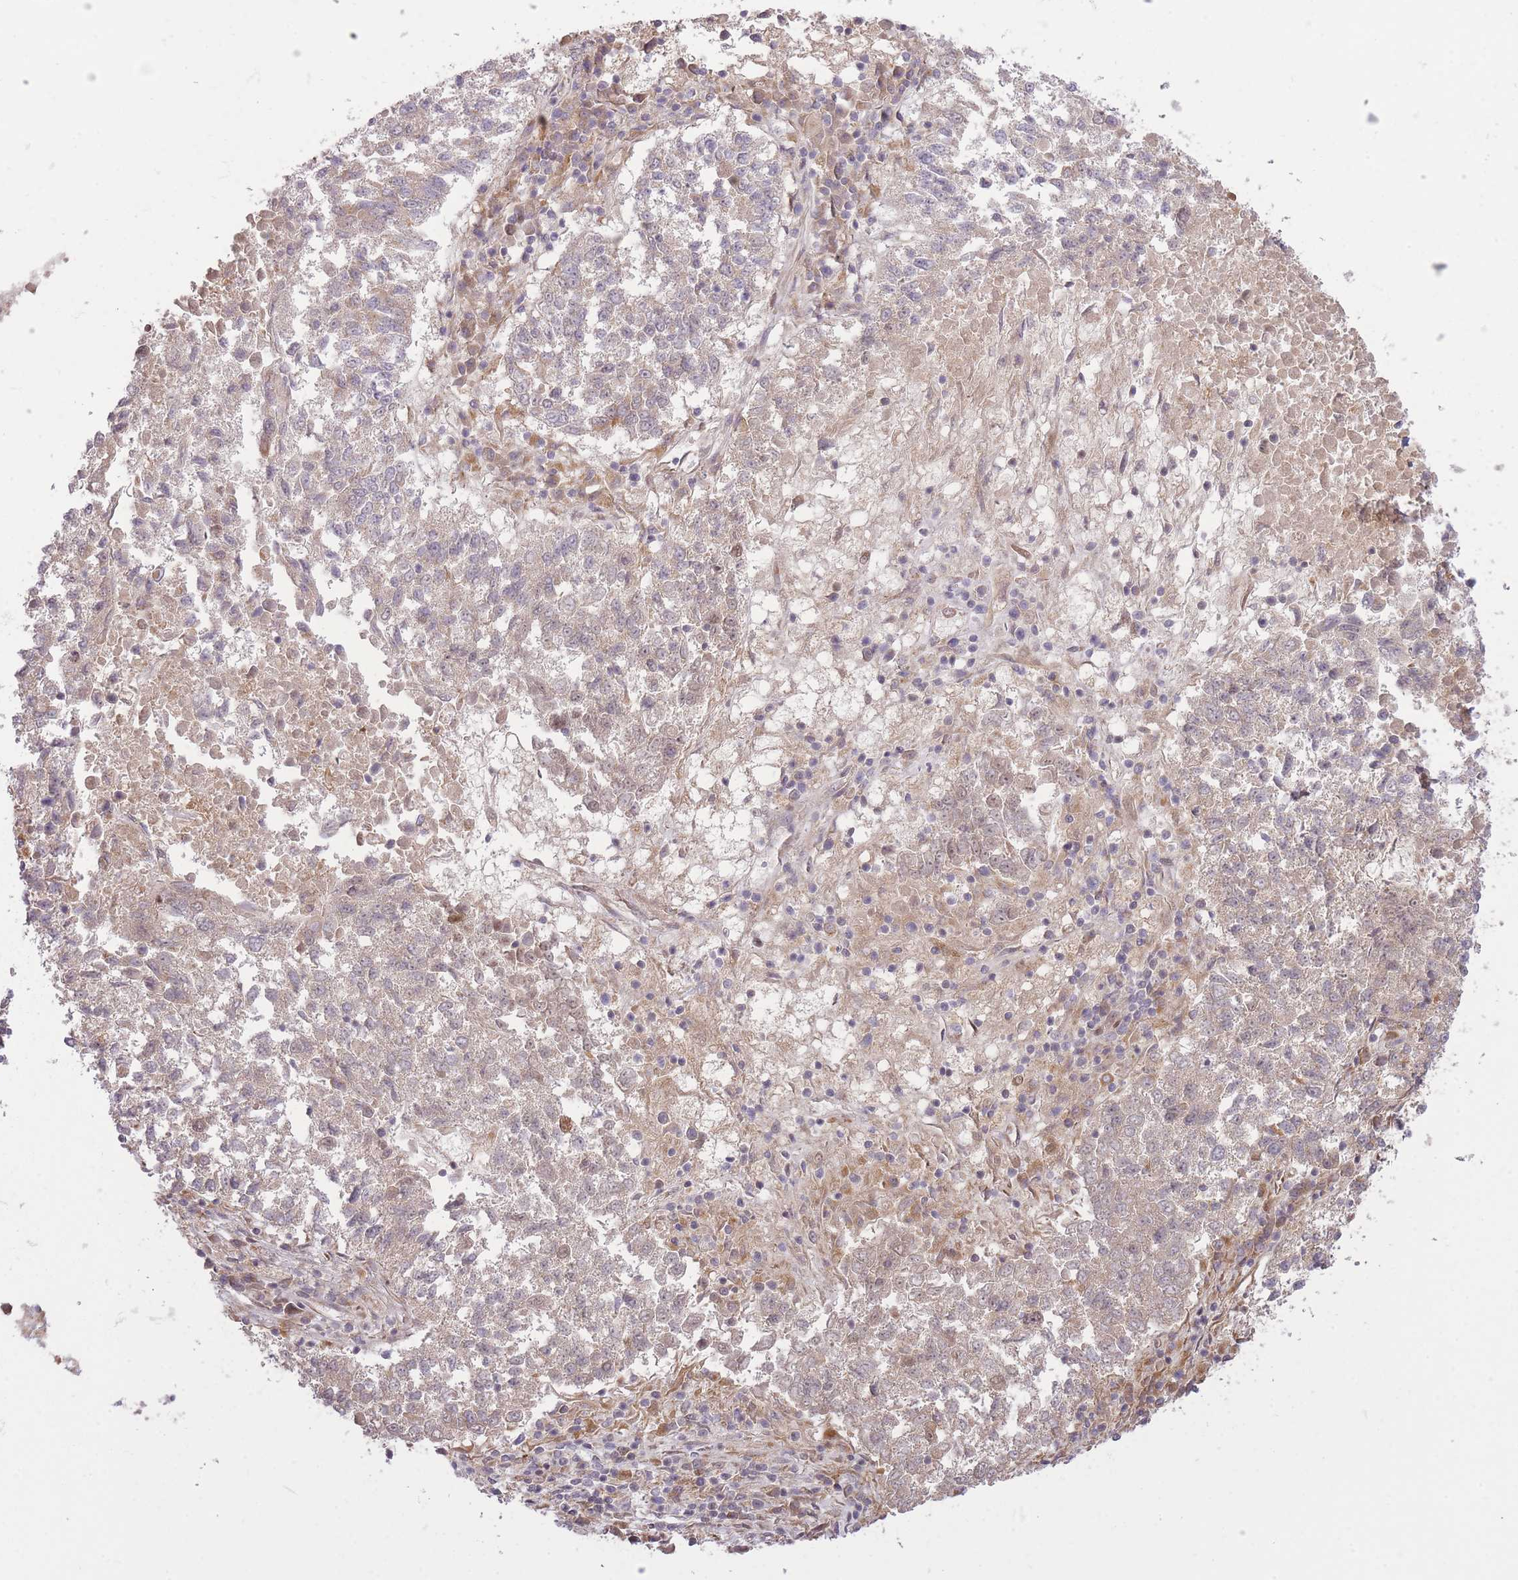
{"staining": {"intensity": "weak", "quantity": "<25%", "location": "cytoplasmic/membranous"}, "tissue": "lung cancer", "cell_type": "Tumor cells", "image_type": "cancer", "snomed": [{"axis": "morphology", "description": "Squamous cell carcinoma, NOS"}, {"axis": "topography", "description": "Lung"}], "caption": "DAB (3,3'-diaminobenzidine) immunohistochemical staining of human lung cancer (squamous cell carcinoma) displays no significant positivity in tumor cells.", "gene": "ZNF391", "patient": {"sex": "male", "age": 73}}